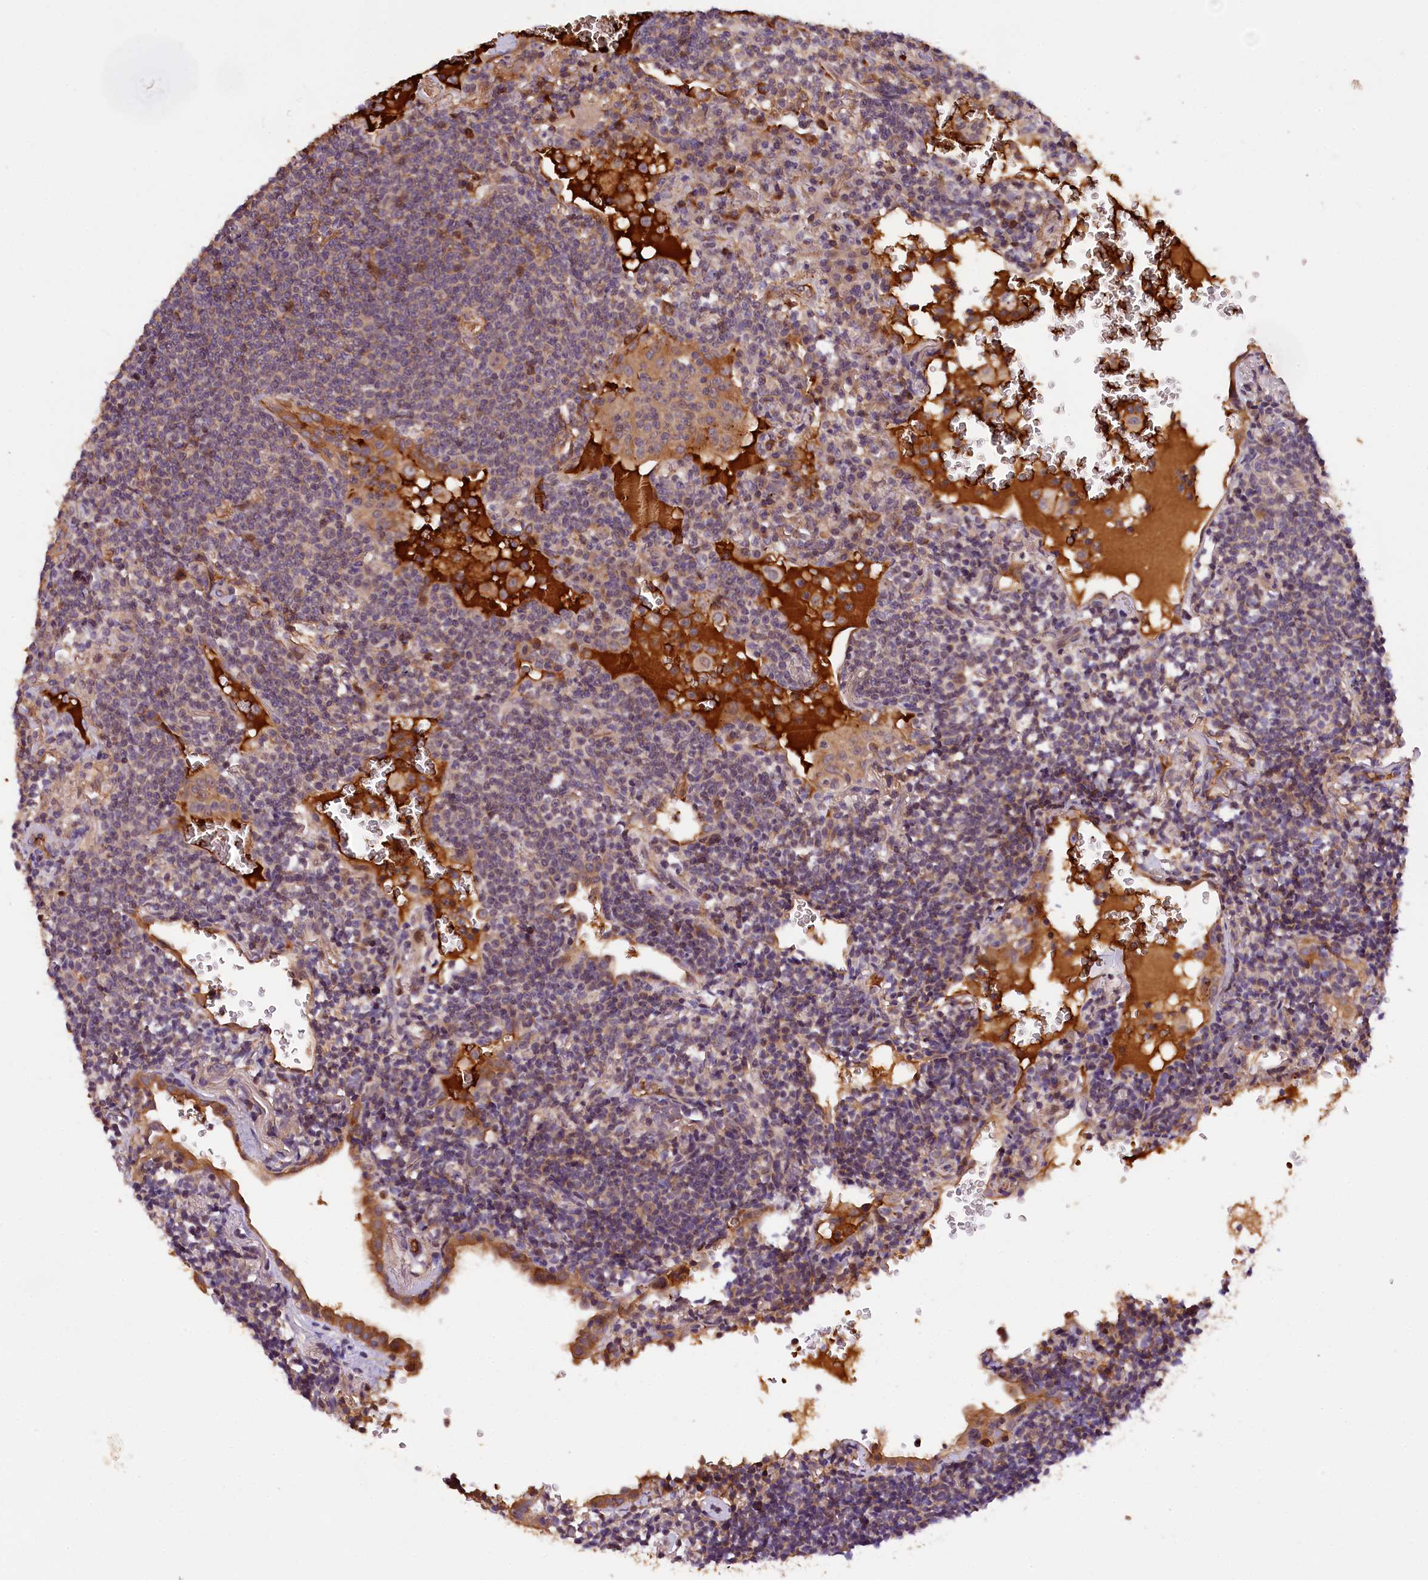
{"staining": {"intensity": "moderate", "quantity": "<25%", "location": "cytoplasmic/membranous"}, "tissue": "lymphoma", "cell_type": "Tumor cells", "image_type": "cancer", "snomed": [{"axis": "morphology", "description": "Malignant lymphoma, non-Hodgkin's type, Low grade"}, {"axis": "topography", "description": "Lung"}], "caption": "Lymphoma stained with DAB IHC displays low levels of moderate cytoplasmic/membranous positivity in about <25% of tumor cells. (Brightfield microscopy of DAB IHC at high magnification).", "gene": "PHAF1", "patient": {"sex": "female", "age": 71}}